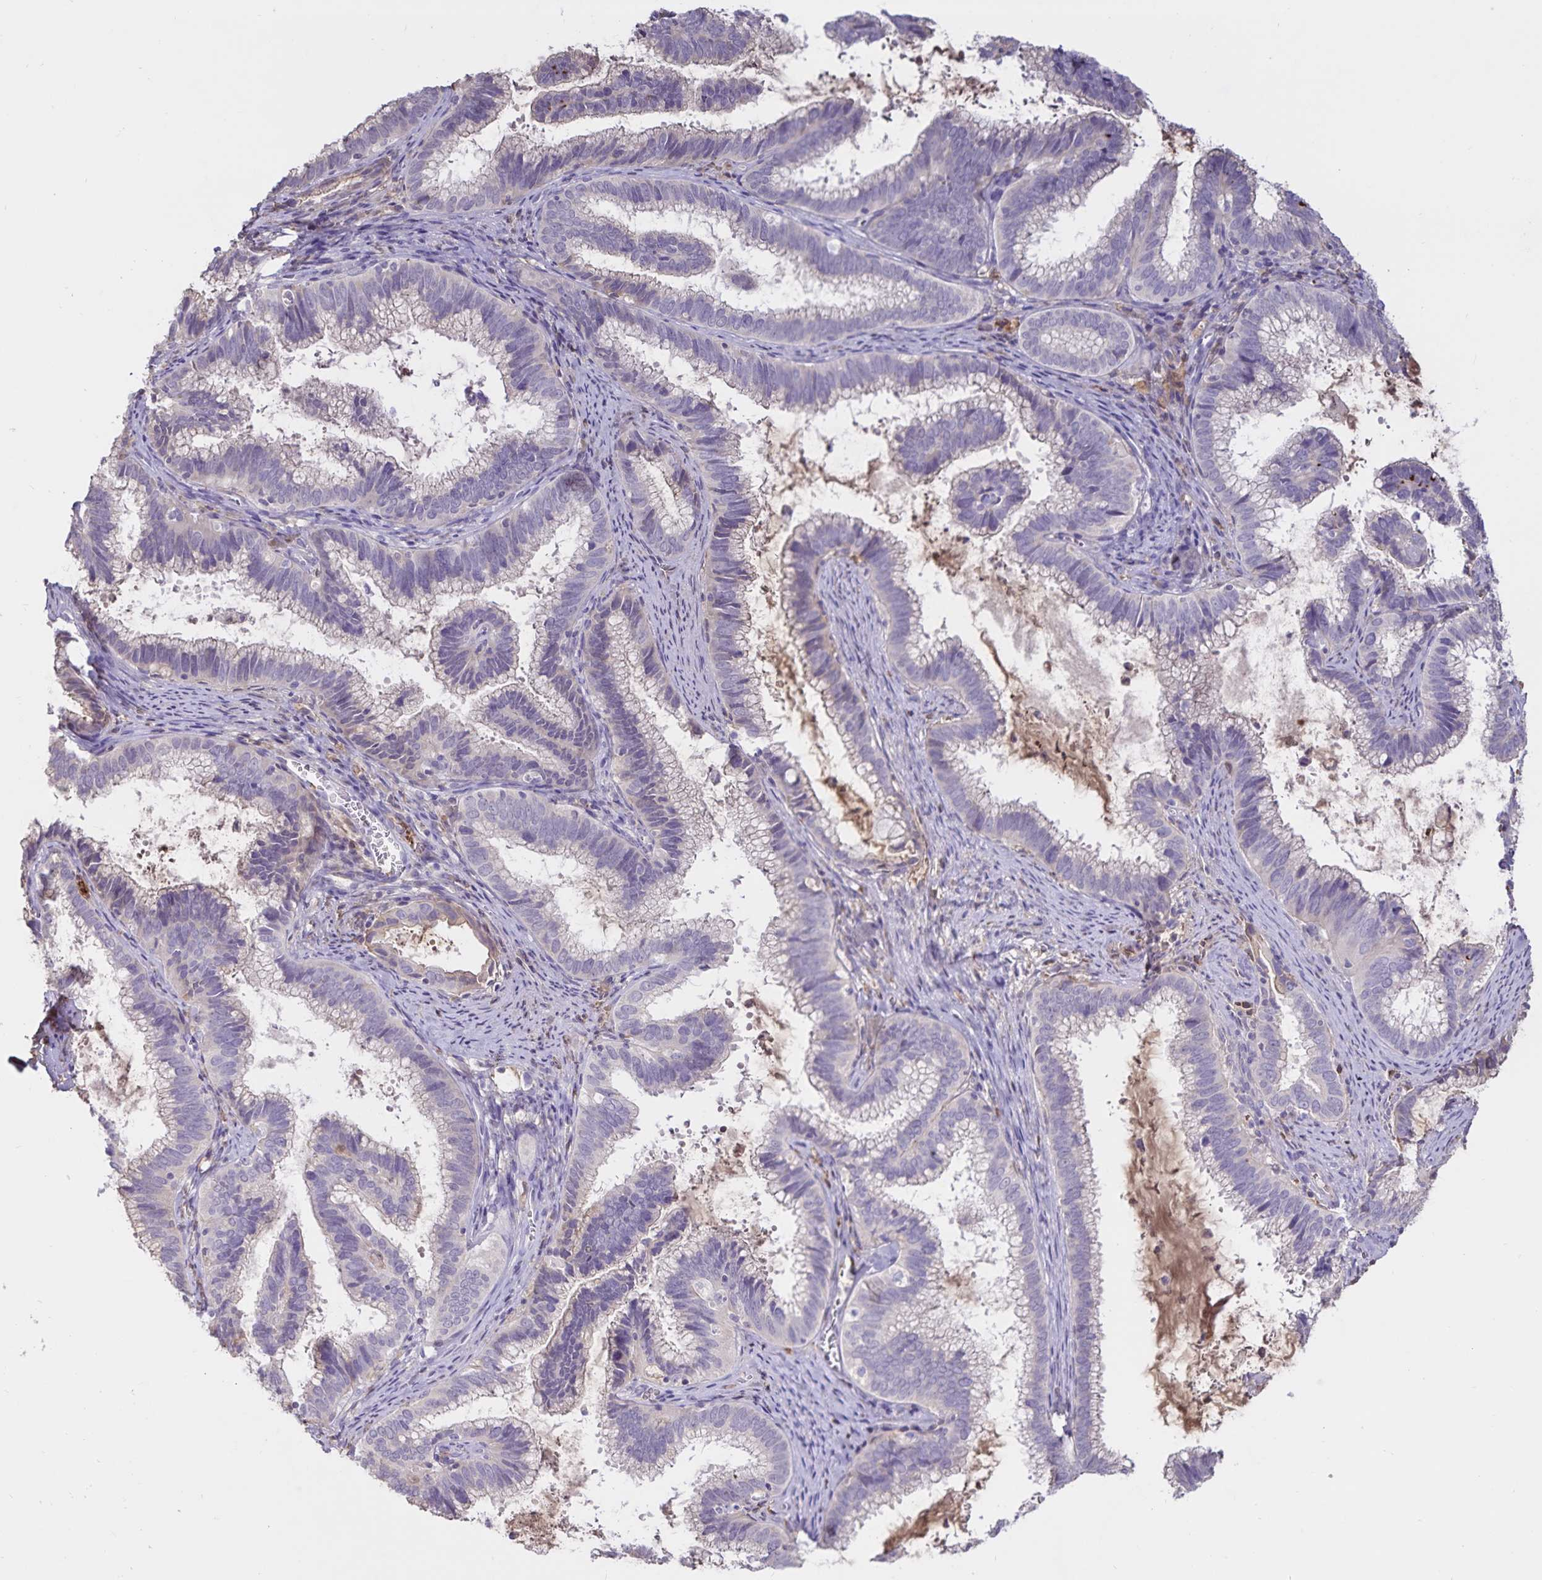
{"staining": {"intensity": "negative", "quantity": "none", "location": "none"}, "tissue": "cervical cancer", "cell_type": "Tumor cells", "image_type": "cancer", "snomed": [{"axis": "morphology", "description": "Adenocarcinoma, NOS"}, {"axis": "topography", "description": "Cervix"}], "caption": "Immunohistochemistry image of cervical adenocarcinoma stained for a protein (brown), which reveals no staining in tumor cells. Nuclei are stained in blue.", "gene": "FGG", "patient": {"sex": "female", "age": 61}}